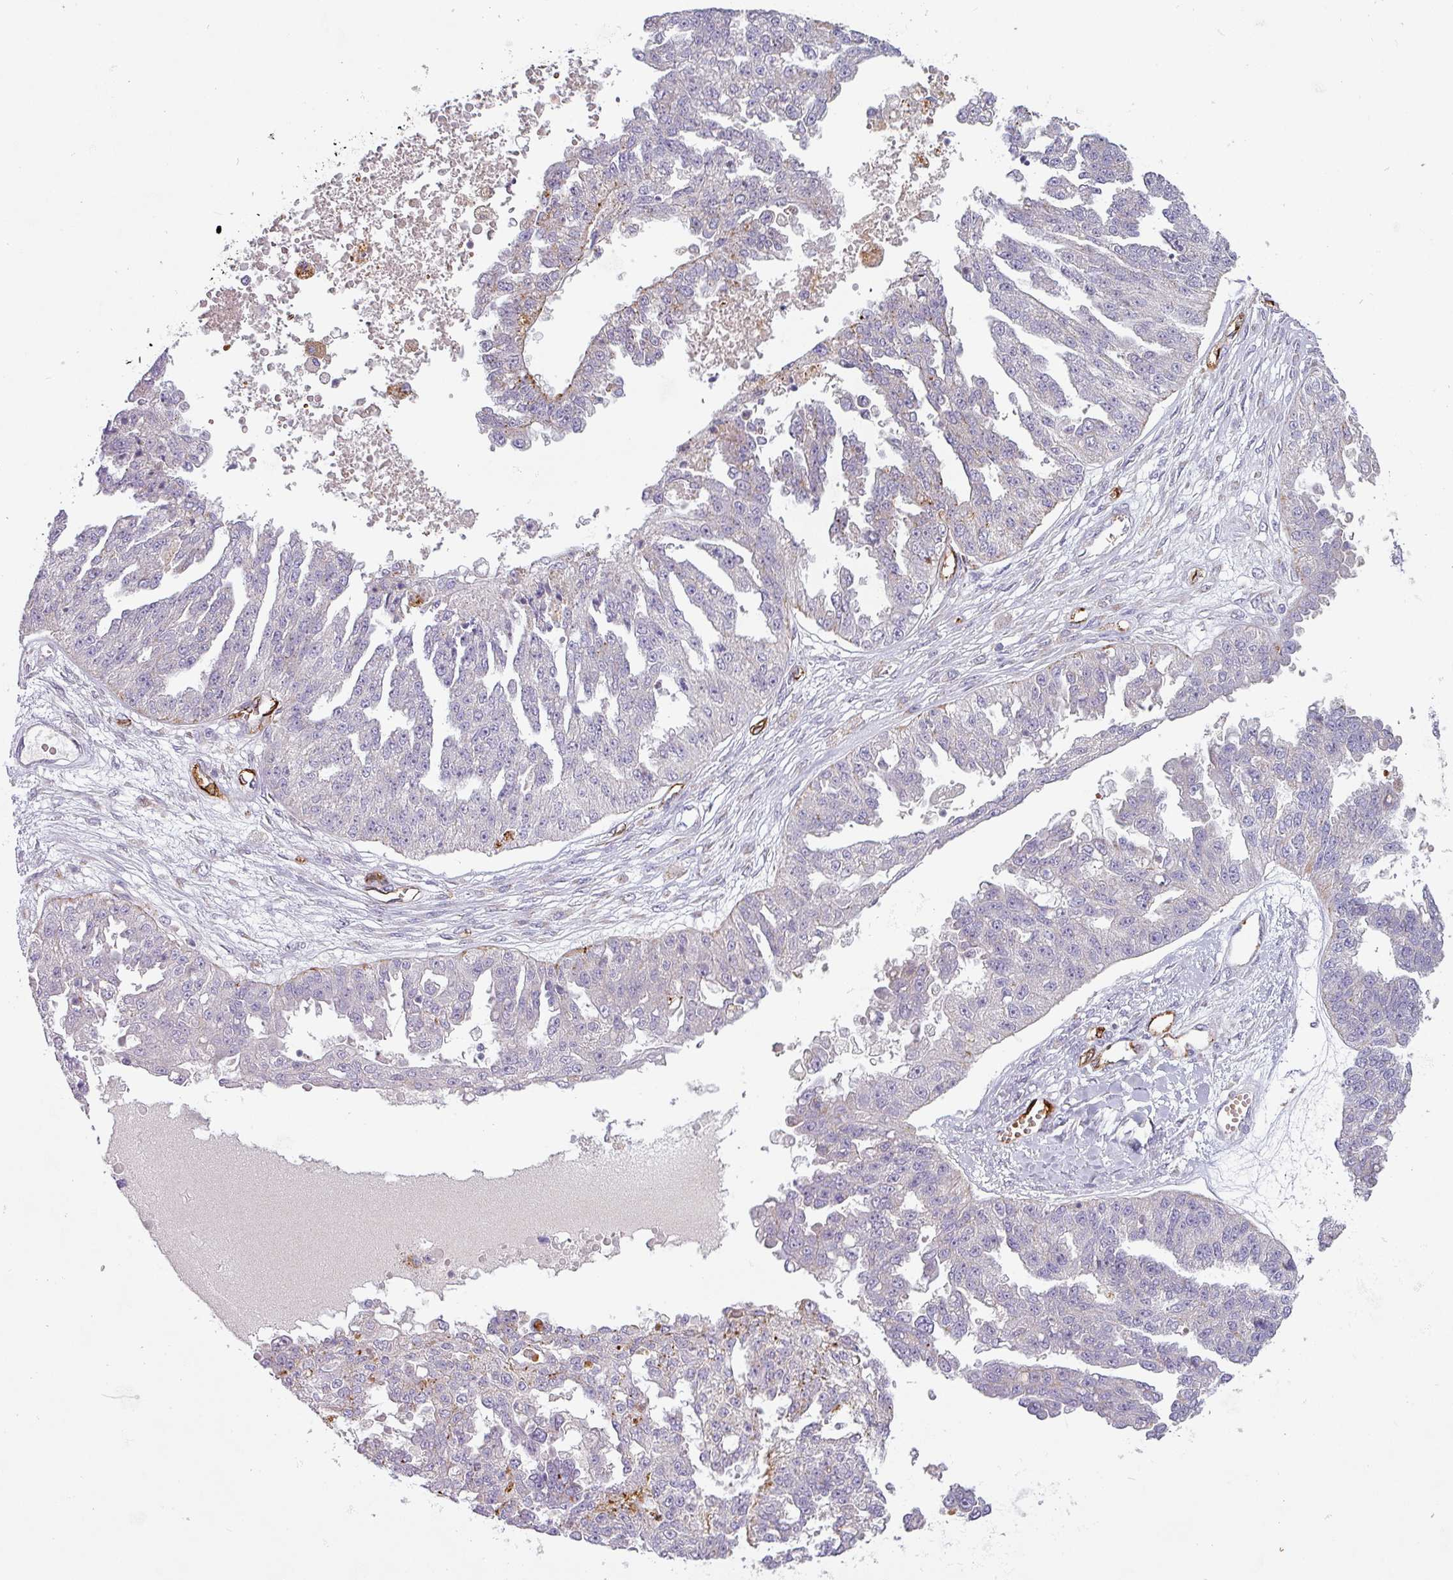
{"staining": {"intensity": "negative", "quantity": "none", "location": "none"}, "tissue": "ovarian cancer", "cell_type": "Tumor cells", "image_type": "cancer", "snomed": [{"axis": "morphology", "description": "Cystadenocarcinoma, serous, NOS"}, {"axis": "topography", "description": "Ovary"}], "caption": "Ovarian cancer (serous cystadenocarcinoma) stained for a protein using immunohistochemistry demonstrates no positivity tumor cells.", "gene": "PRODH2", "patient": {"sex": "female", "age": 58}}